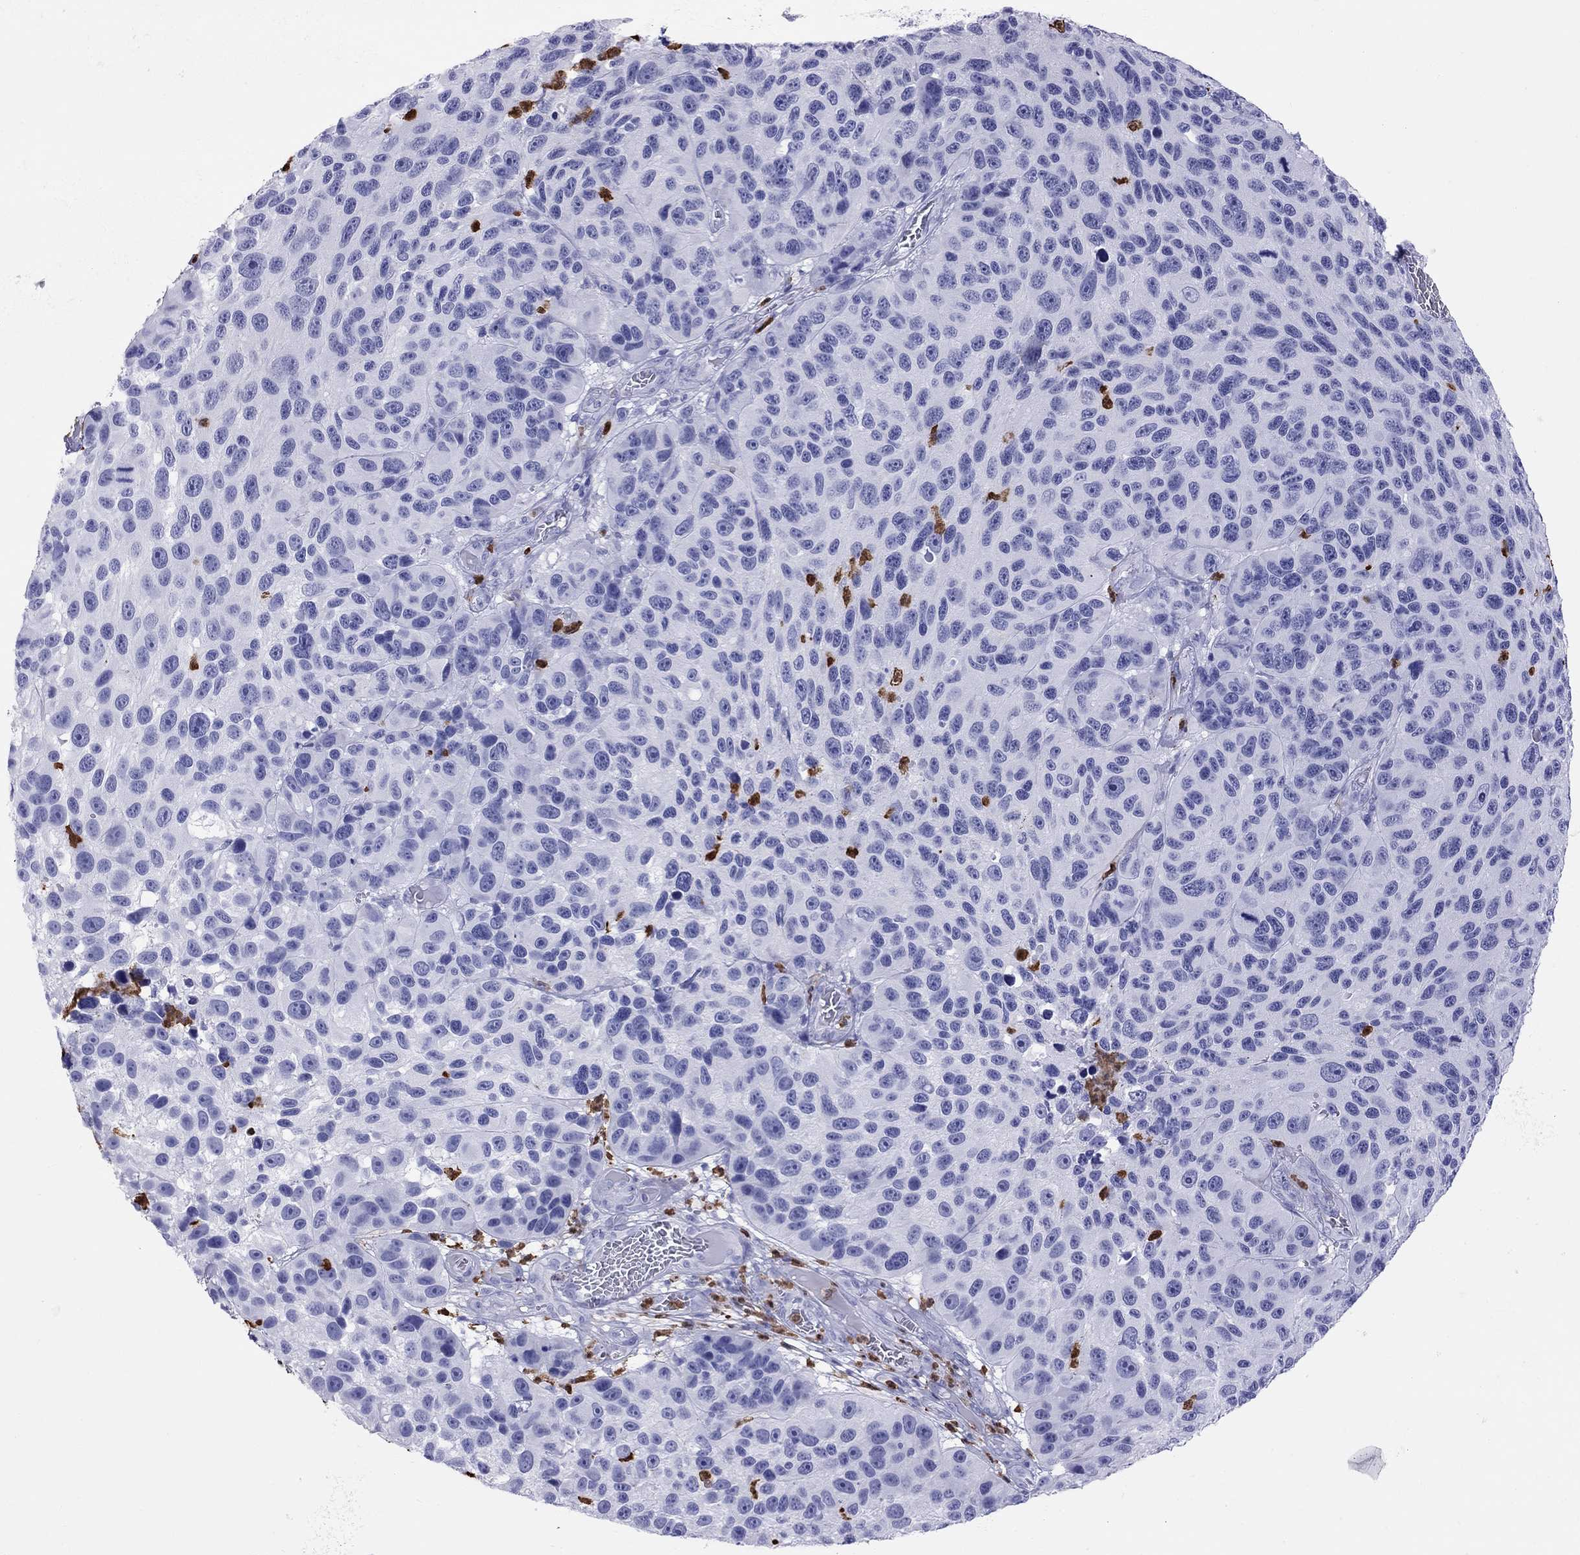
{"staining": {"intensity": "negative", "quantity": "none", "location": "none"}, "tissue": "melanoma", "cell_type": "Tumor cells", "image_type": "cancer", "snomed": [{"axis": "morphology", "description": "Malignant melanoma, NOS"}, {"axis": "topography", "description": "Skin"}], "caption": "The immunohistochemistry (IHC) photomicrograph has no significant staining in tumor cells of malignant melanoma tissue.", "gene": "SLAMF1", "patient": {"sex": "male", "age": 53}}